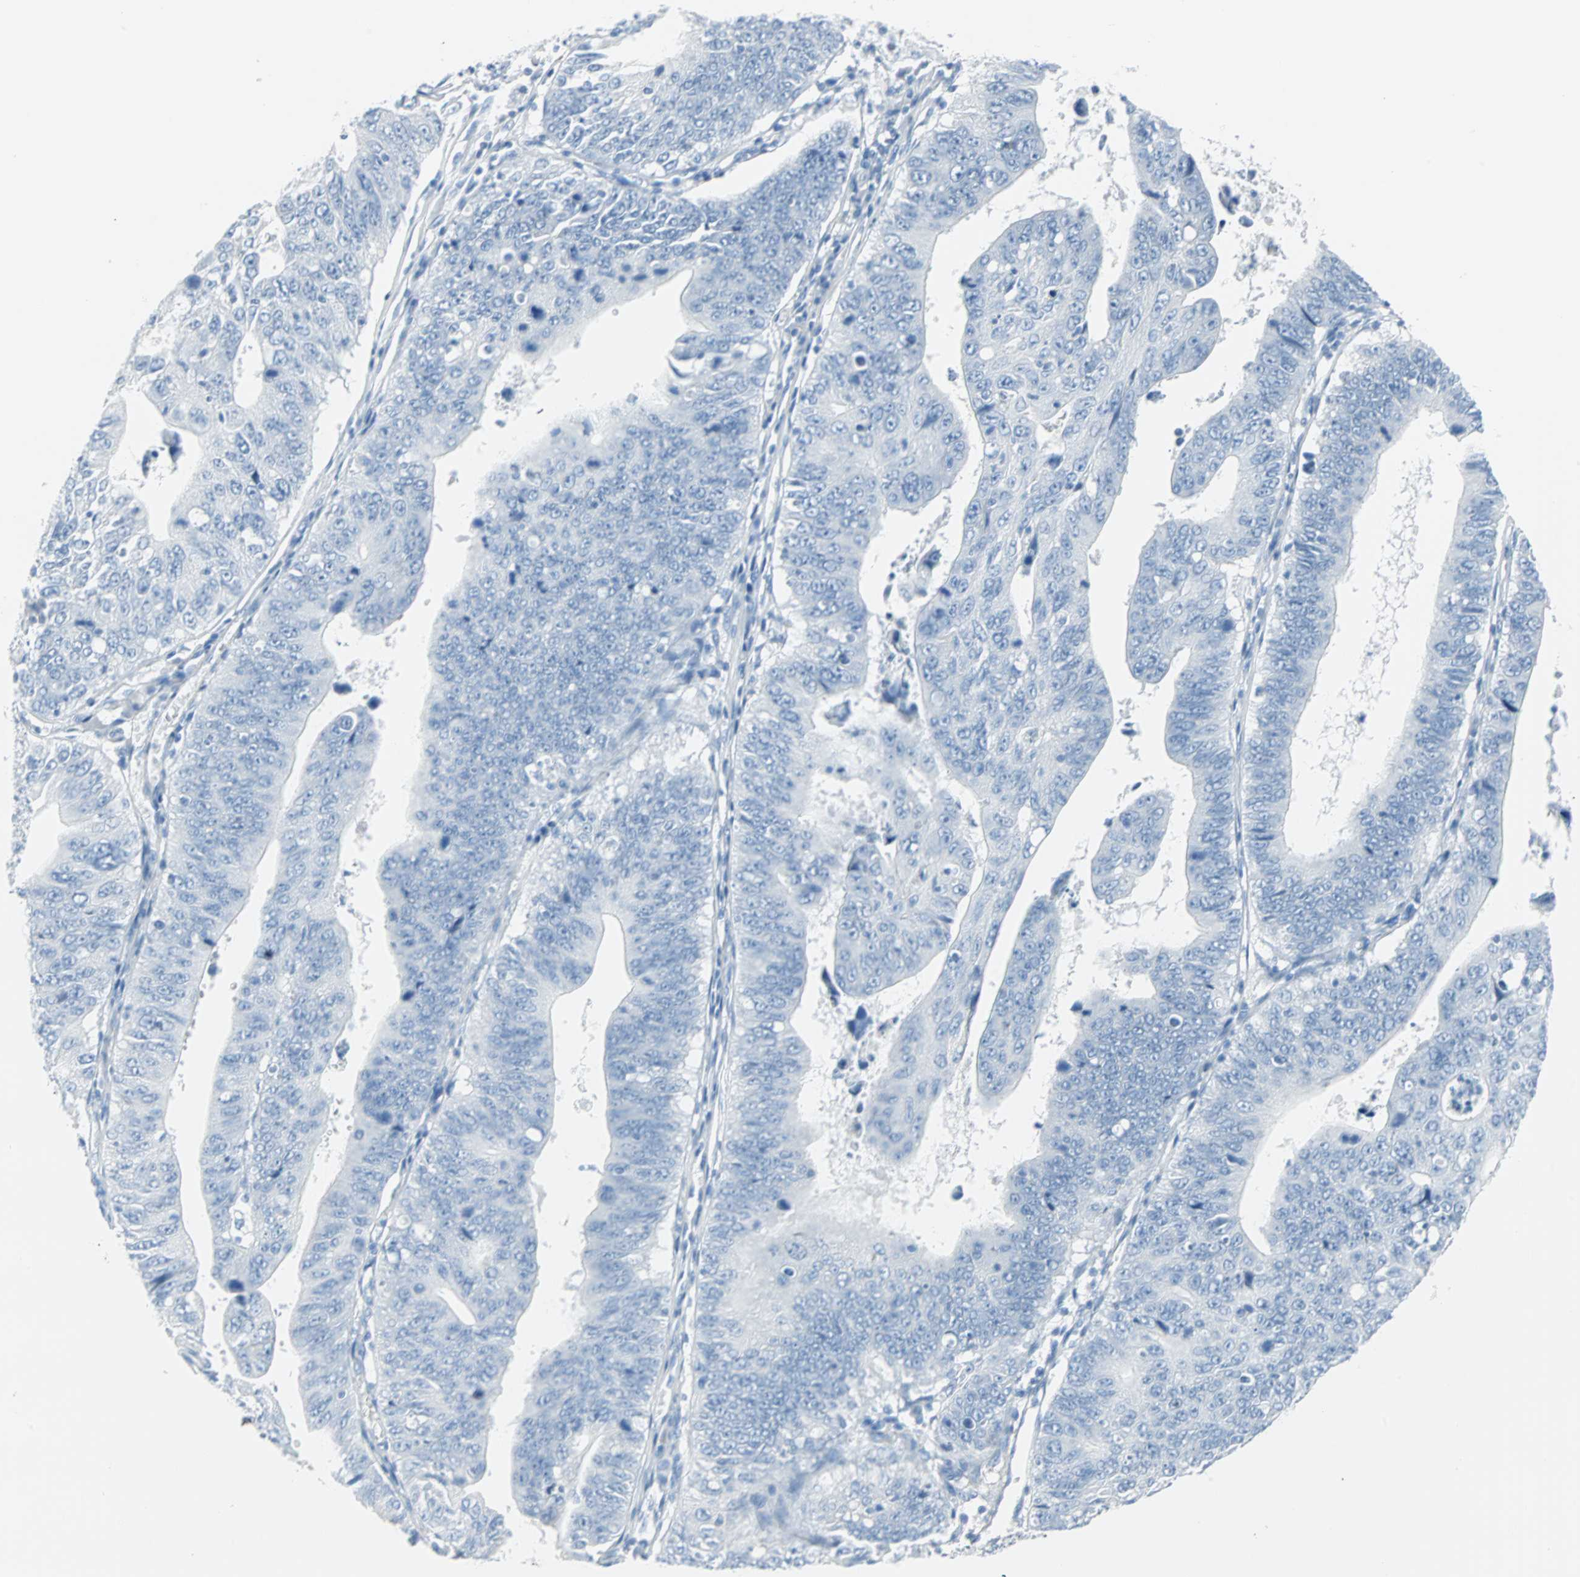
{"staining": {"intensity": "negative", "quantity": "none", "location": "none"}, "tissue": "stomach cancer", "cell_type": "Tumor cells", "image_type": "cancer", "snomed": [{"axis": "morphology", "description": "Adenocarcinoma, NOS"}, {"axis": "topography", "description": "Stomach"}], "caption": "Human adenocarcinoma (stomach) stained for a protein using immunohistochemistry shows no positivity in tumor cells.", "gene": "STX1A", "patient": {"sex": "male", "age": 59}}